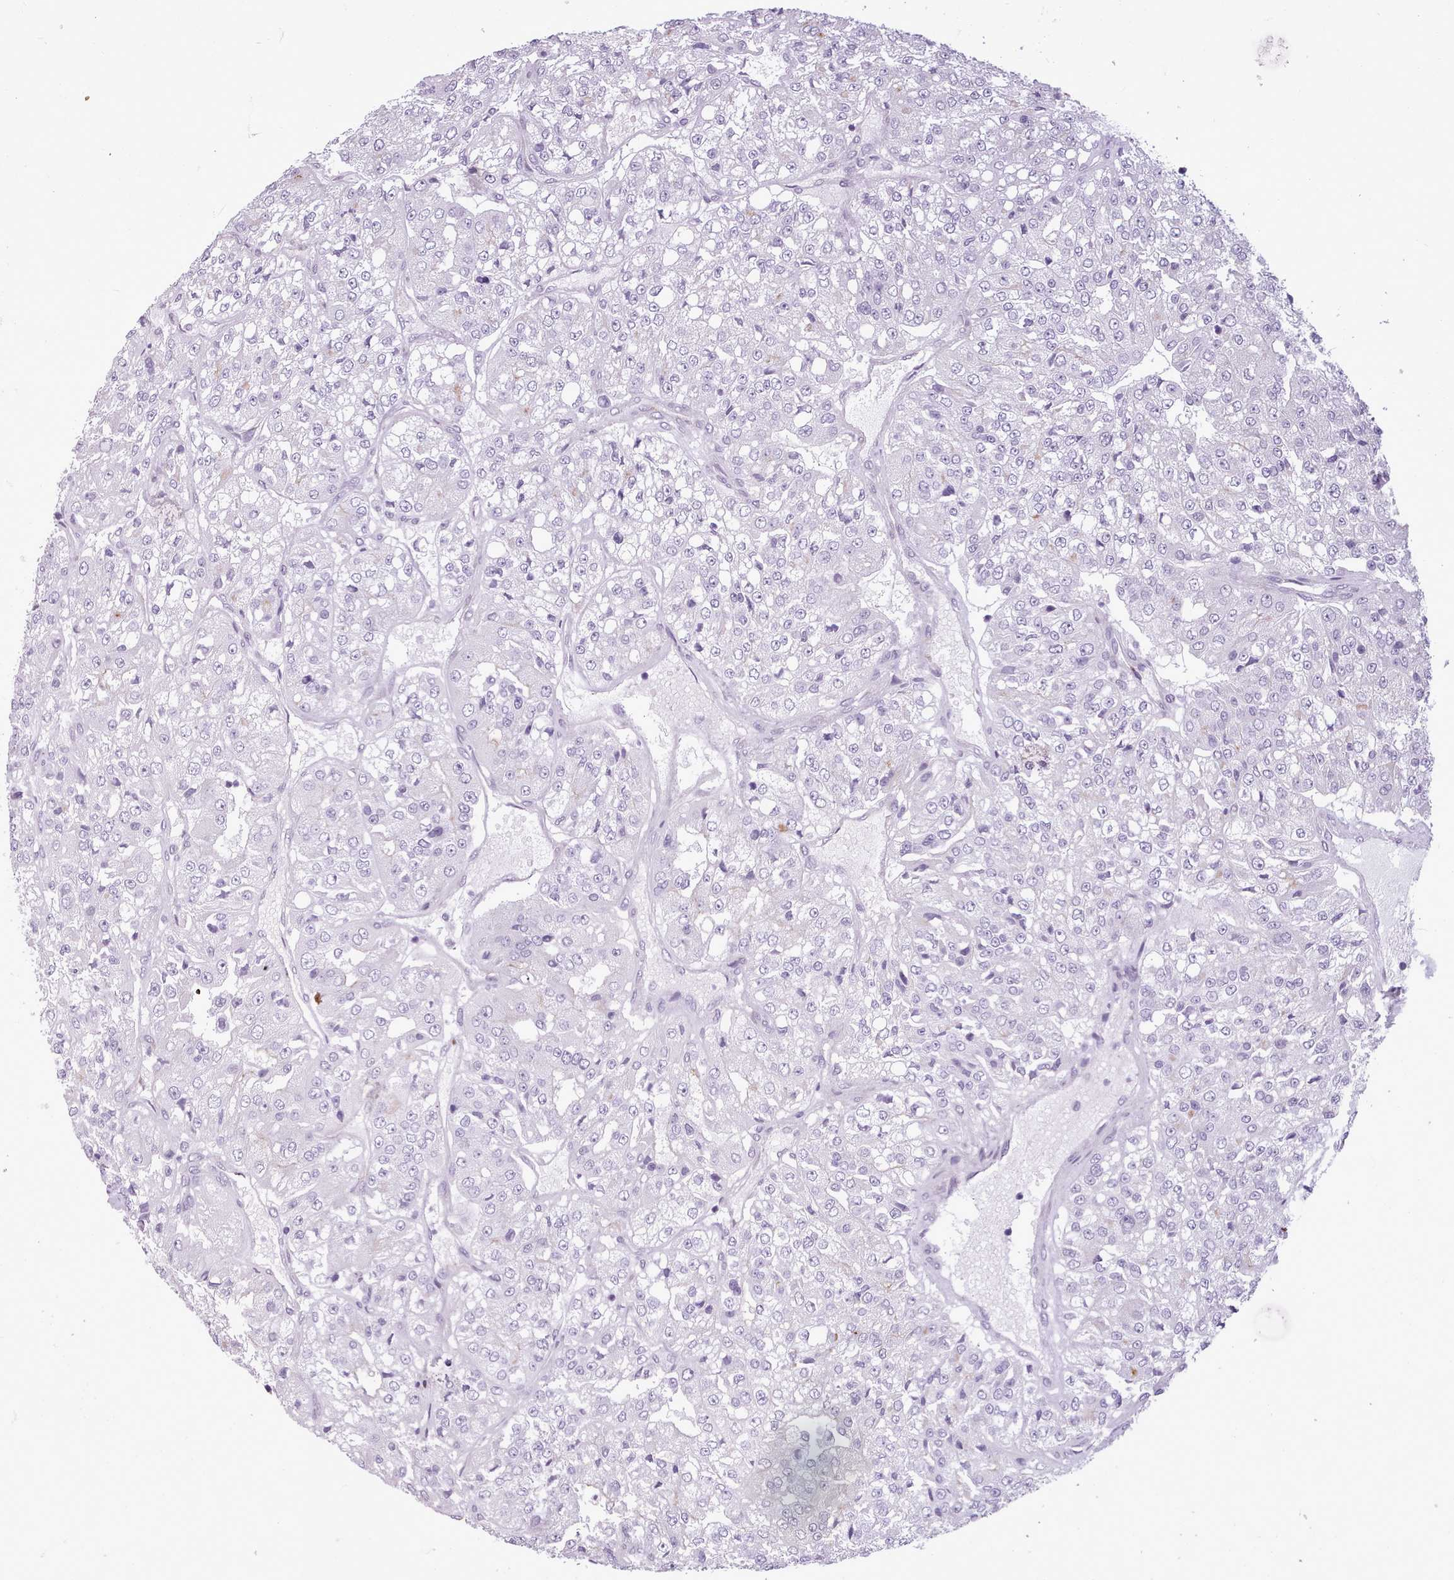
{"staining": {"intensity": "negative", "quantity": "none", "location": "none"}, "tissue": "renal cancer", "cell_type": "Tumor cells", "image_type": "cancer", "snomed": [{"axis": "morphology", "description": "Adenocarcinoma, NOS"}, {"axis": "topography", "description": "Kidney"}], "caption": "The immunohistochemistry photomicrograph has no significant staining in tumor cells of renal cancer (adenocarcinoma) tissue.", "gene": "SLURP1", "patient": {"sex": "female", "age": 63}}